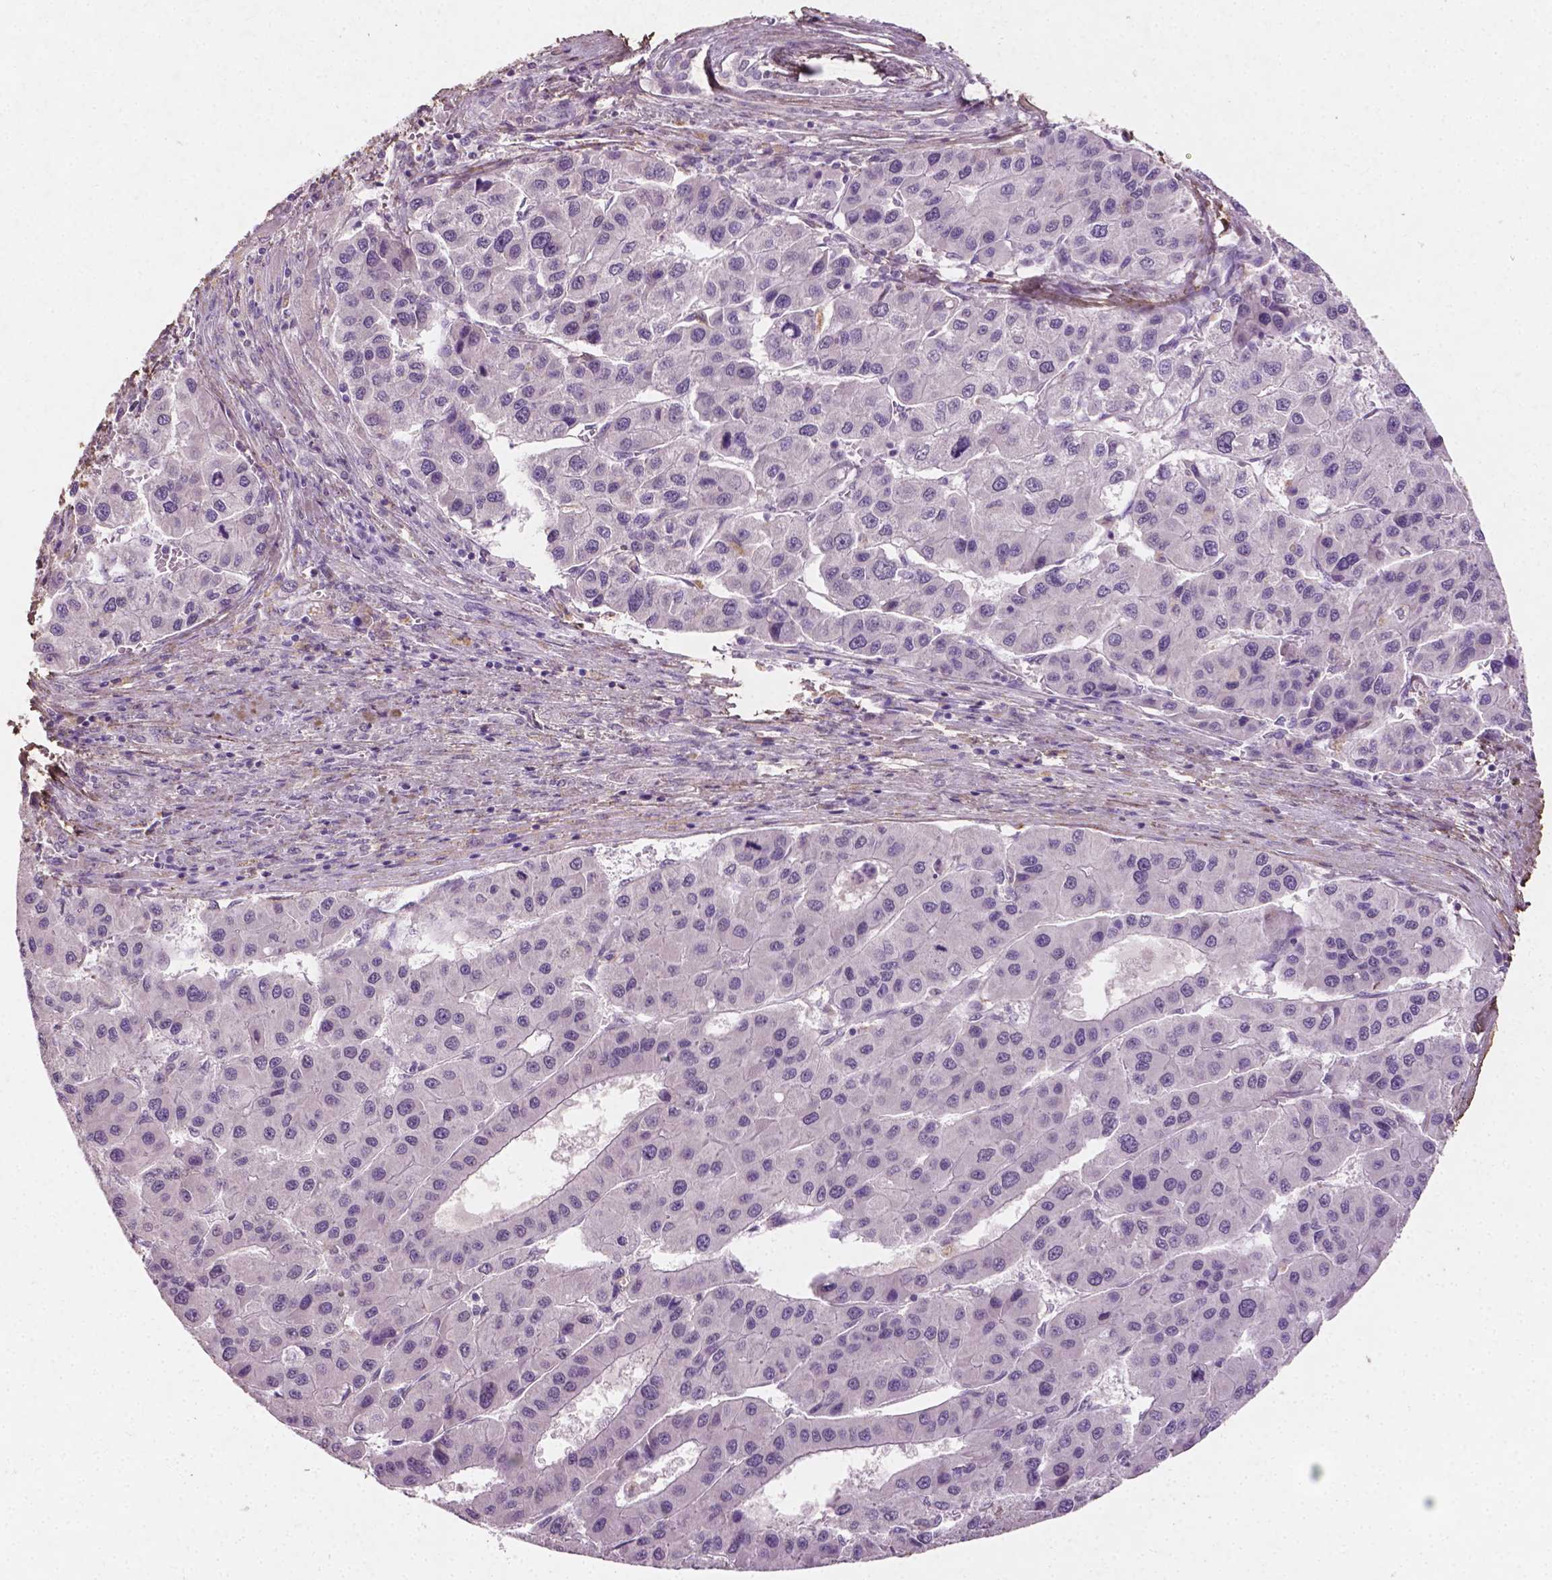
{"staining": {"intensity": "negative", "quantity": "none", "location": "none"}, "tissue": "liver cancer", "cell_type": "Tumor cells", "image_type": "cancer", "snomed": [{"axis": "morphology", "description": "Carcinoma, Hepatocellular, NOS"}, {"axis": "topography", "description": "Liver"}], "caption": "A high-resolution photomicrograph shows immunohistochemistry staining of liver cancer (hepatocellular carcinoma), which reveals no significant positivity in tumor cells. (DAB immunohistochemistry, high magnification).", "gene": "DLG2", "patient": {"sex": "male", "age": 73}}